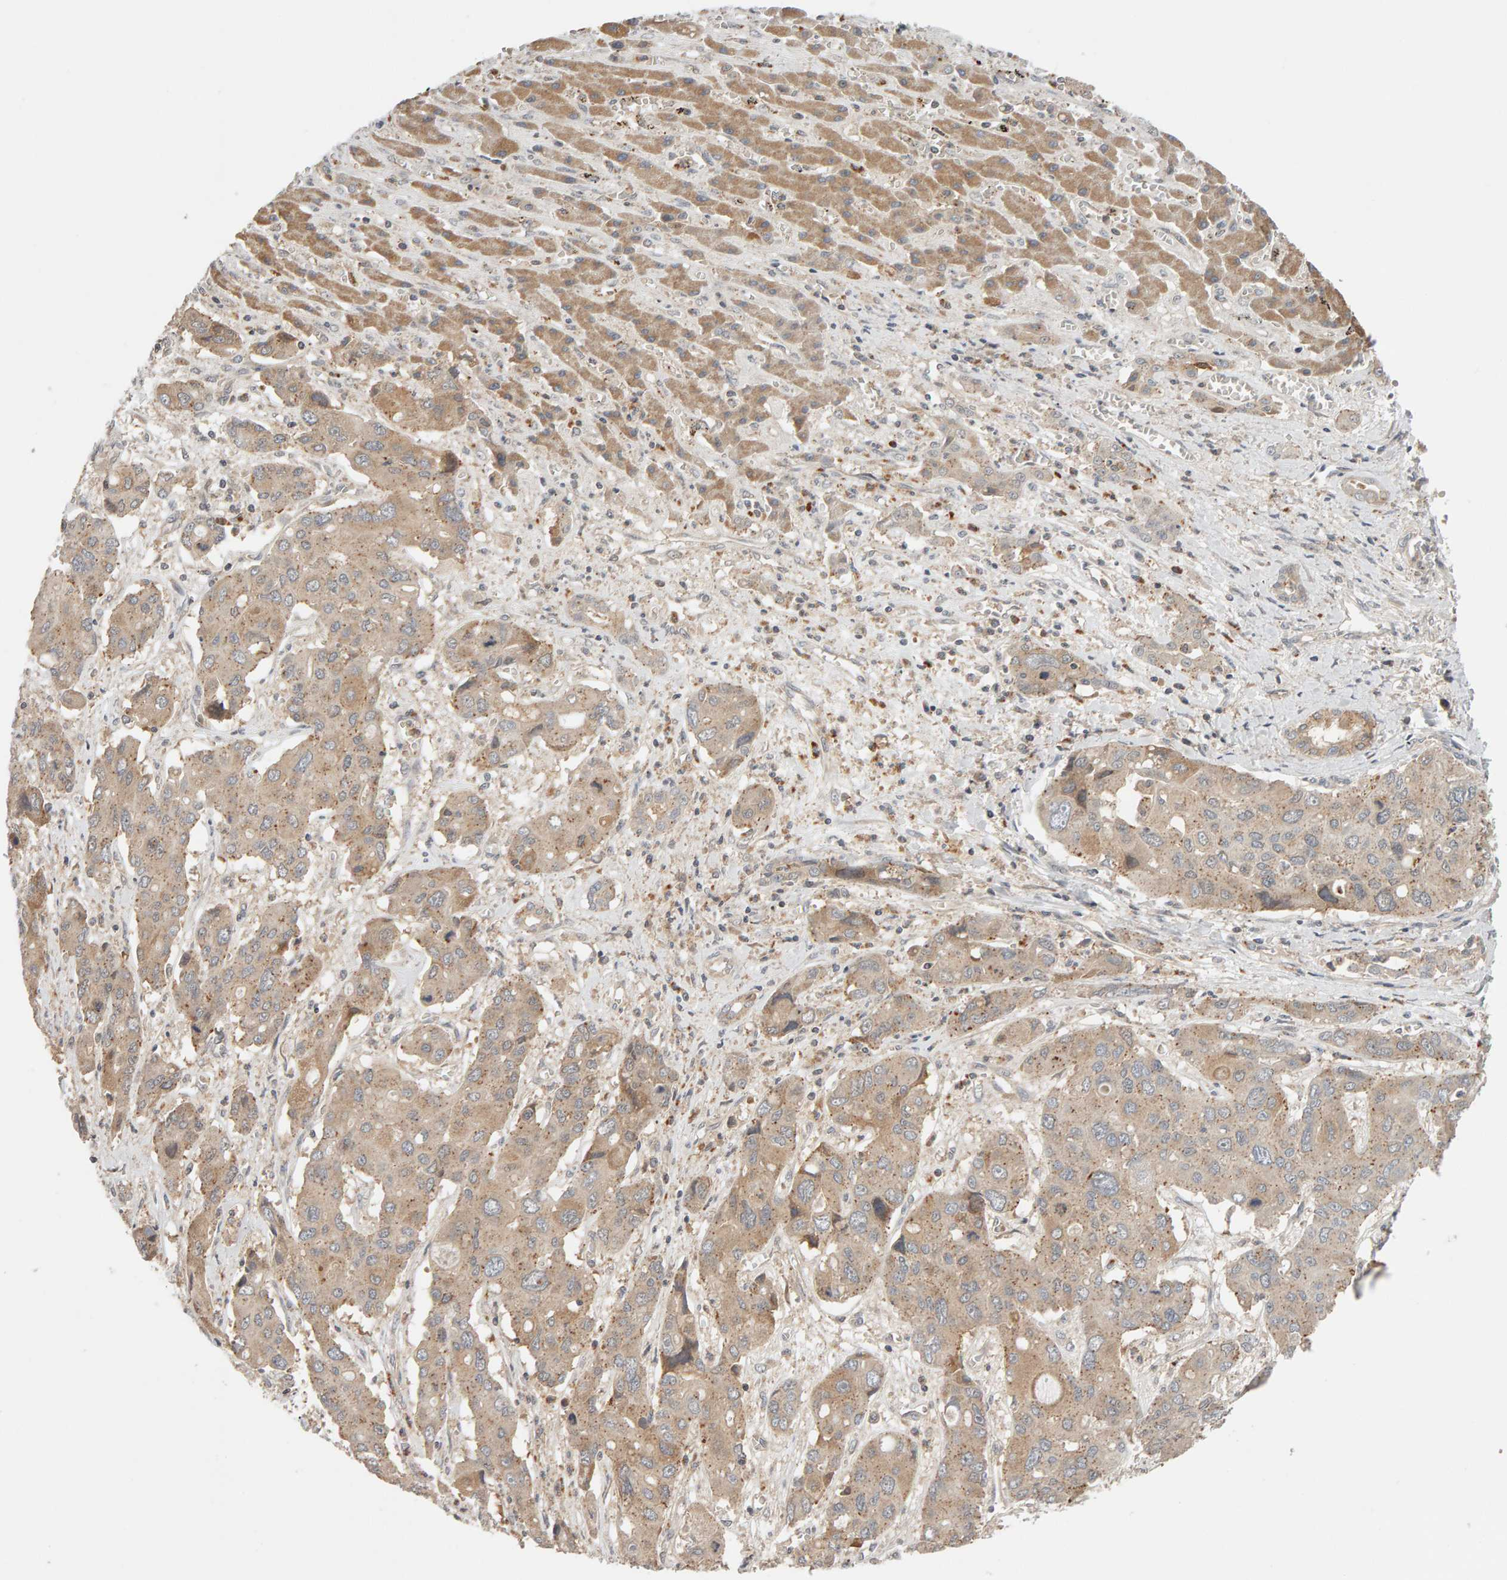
{"staining": {"intensity": "weak", "quantity": ">75%", "location": "cytoplasmic/membranous"}, "tissue": "liver cancer", "cell_type": "Tumor cells", "image_type": "cancer", "snomed": [{"axis": "morphology", "description": "Cholangiocarcinoma"}, {"axis": "topography", "description": "Liver"}], "caption": "Tumor cells demonstrate low levels of weak cytoplasmic/membranous expression in approximately >75% of cells in liver cancer (cholangiocarcinoma).", "gene": "DNAJC7", "patient": {"sex": "male", "age": 67}}